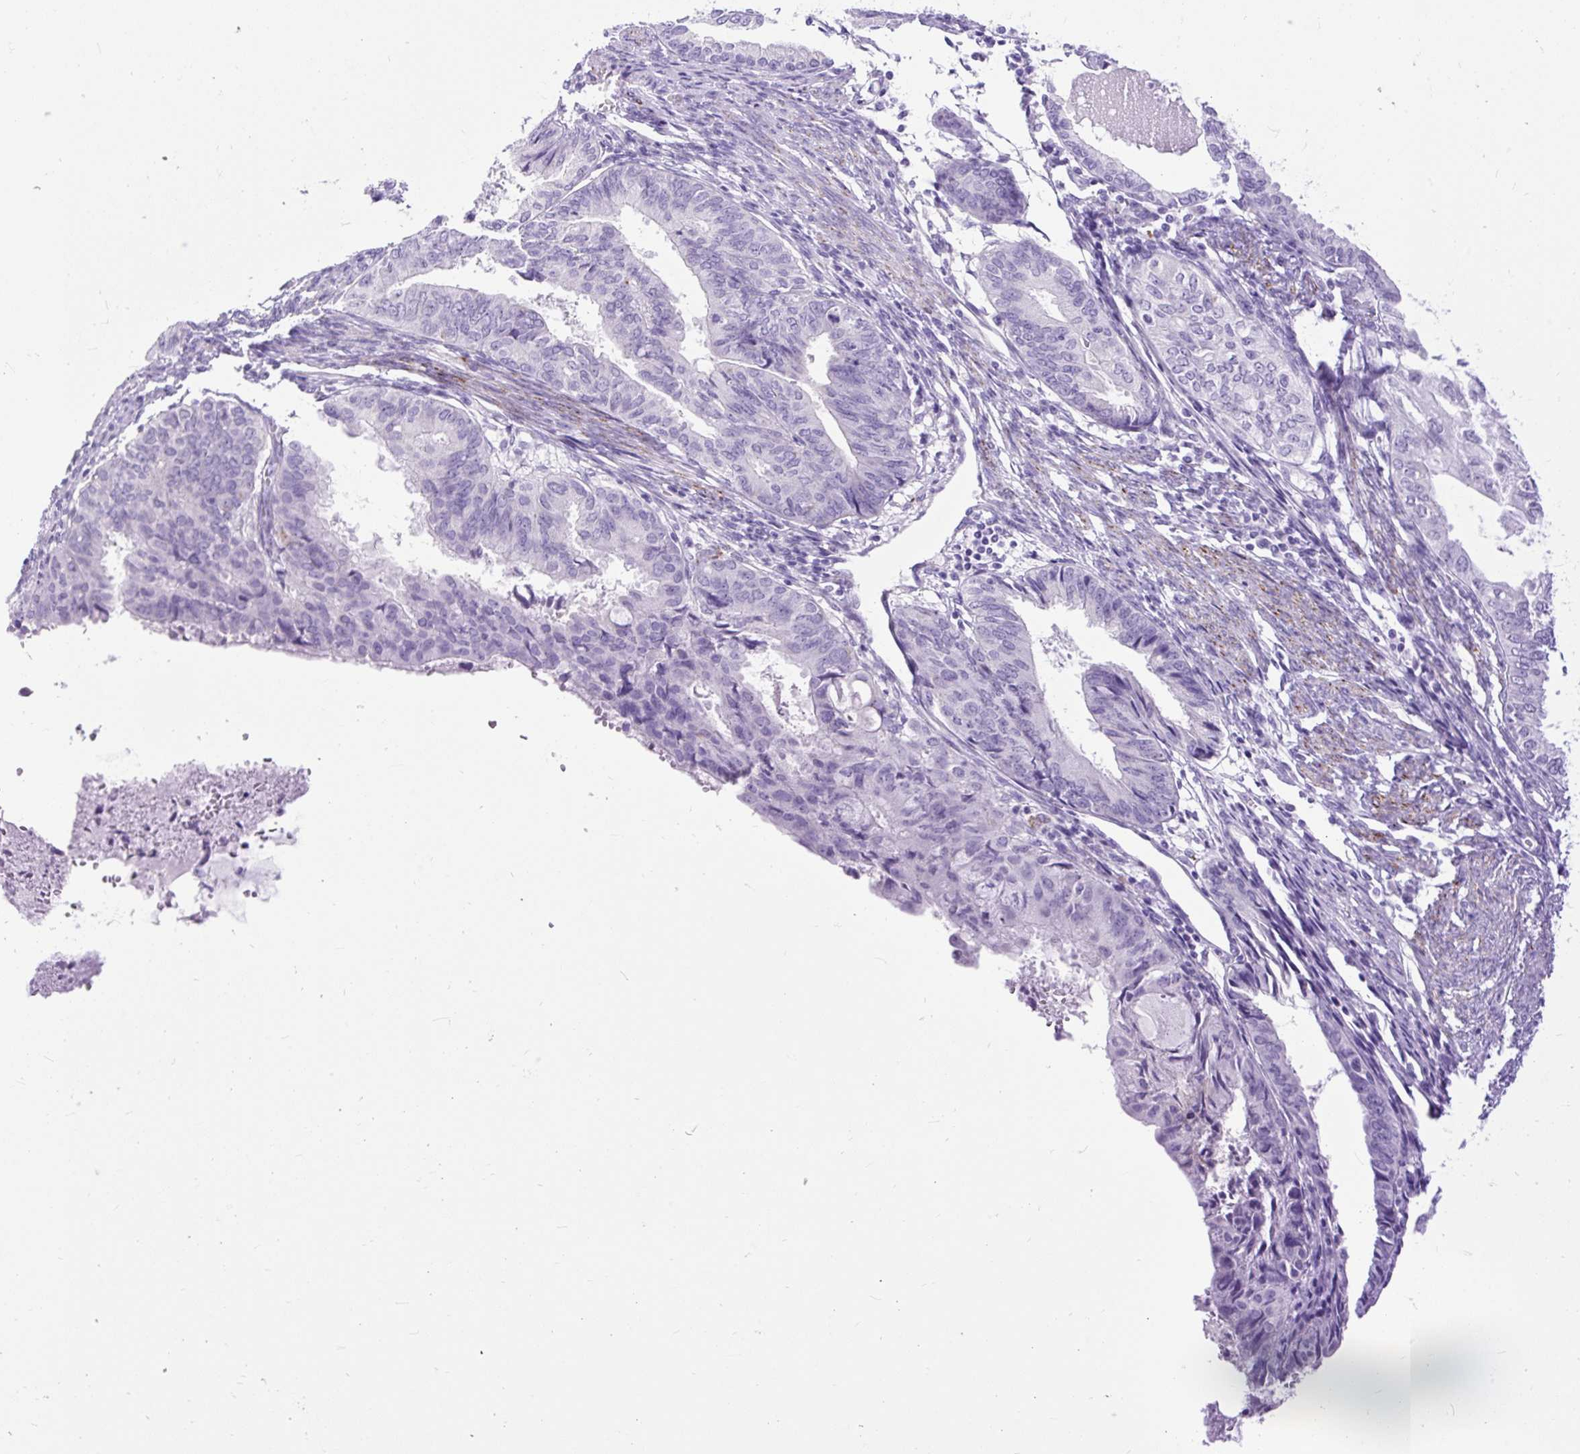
{"staining": {"intensity": "negative", "quantity": "none", "location": "none"}, "tissue": "endometrial cancer", "cell_type": "Tumor cells", "image_type": "cancer", "snomed": [{"axis": "morphology", "description": "Adenocarcinoma, NOS"}, {"axis": "topography", "description": "Endometrium"}], "caption": "This is a image of immunohistochemistry staining of adenocarcinoma (endometrial), which shows no positivity in tumor cells. (Stains: DAB immunohistochemistry (IHC) with hematoxylin counter stain, Microscopy: brightfield microscopy at high magnification).", "gene": "ZNF256", "patient": {"sex": "female", "age": 86}}